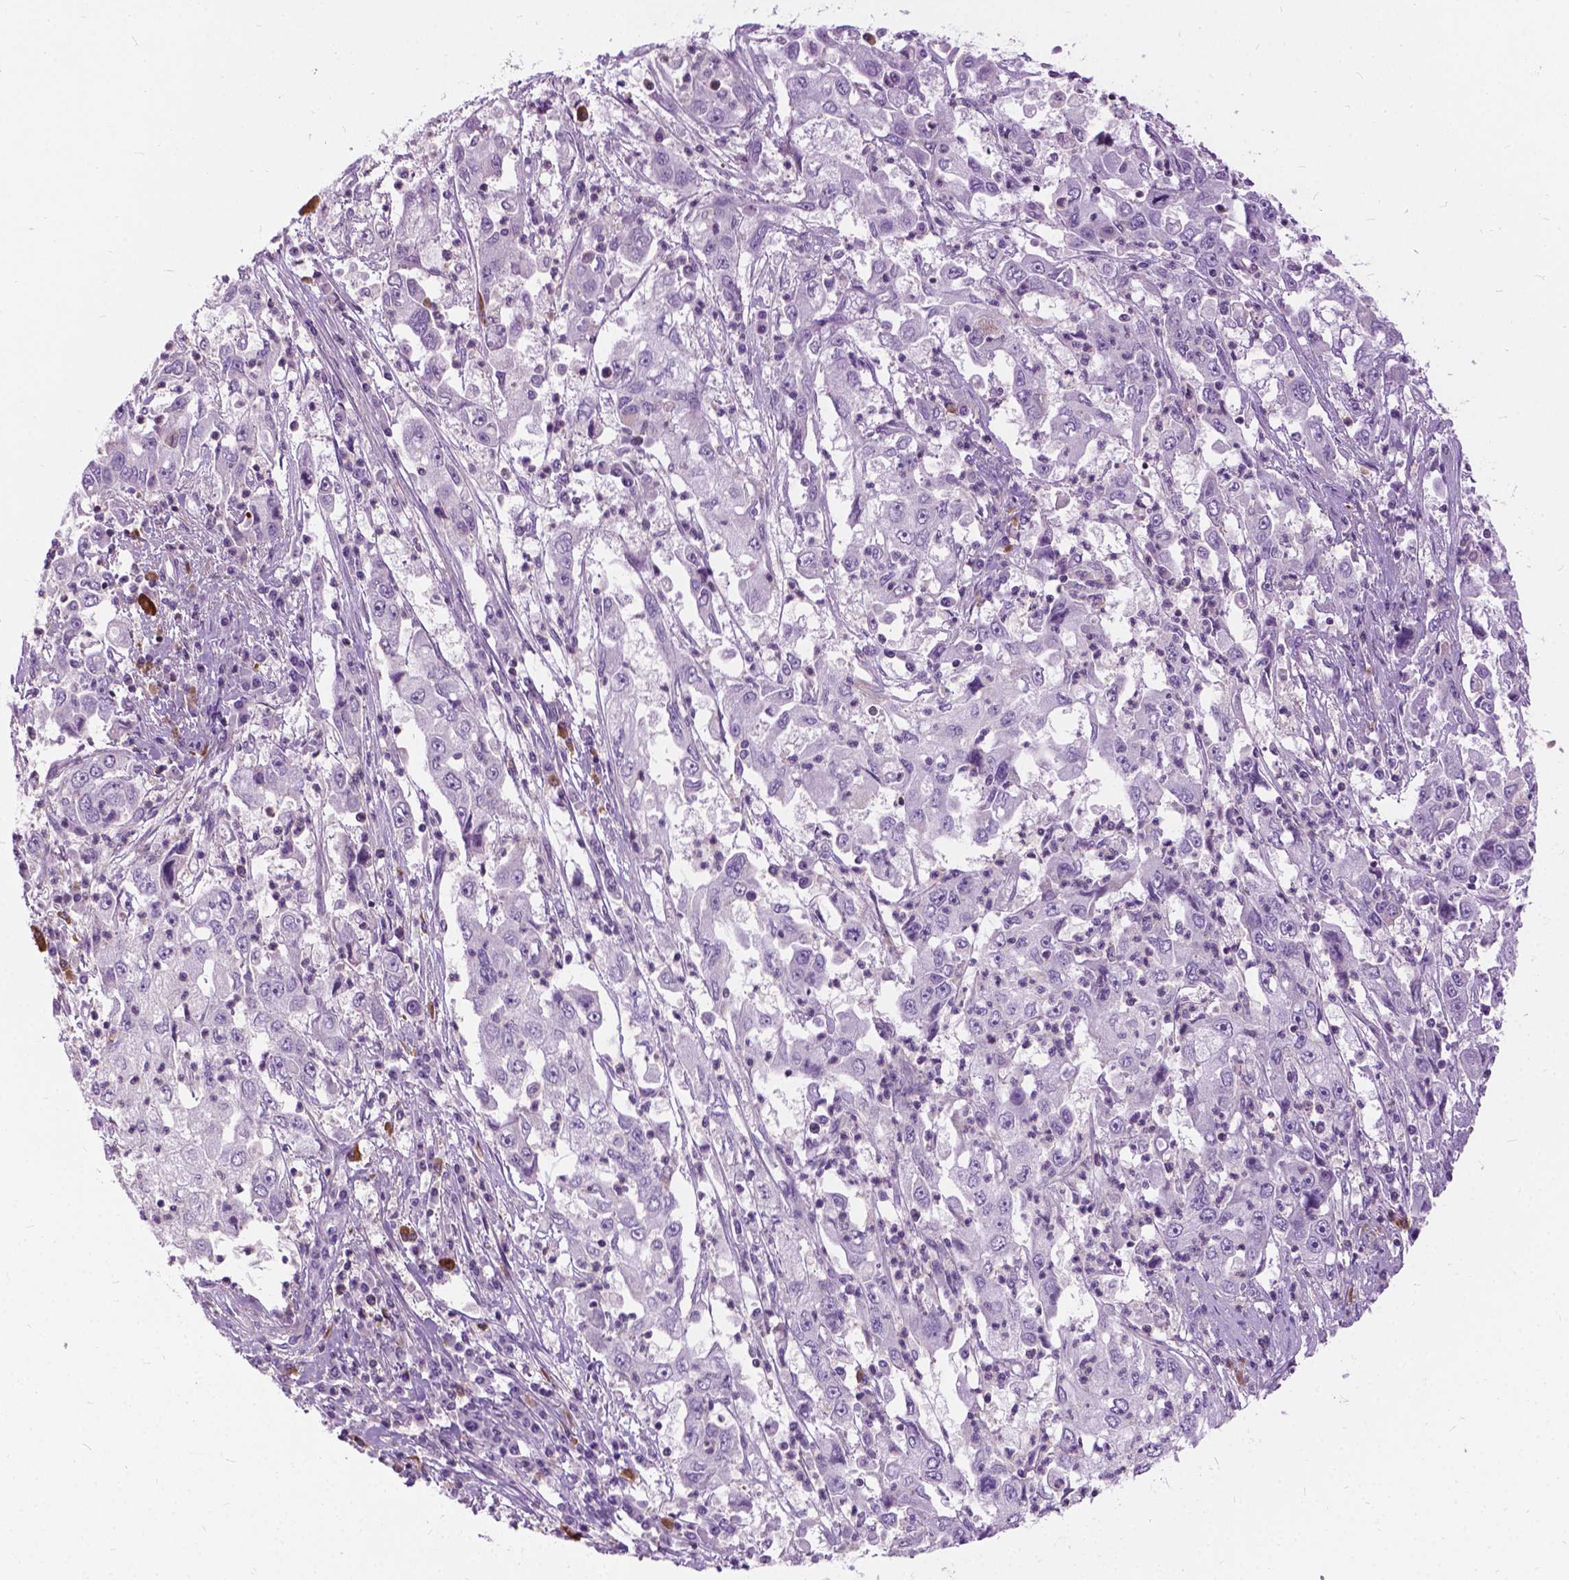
{"staining": {"intensity": "negative", "quantity": "none", "location": "none"}, "tissue": "cervical cancer", "cell_type": "Tumor cells", "image_type": "cancer", "snomed": [{"axis": "morphology", "description": "Squamous cell carcinoma, NOS"}, {"axis": "topography", "description": "Cervix"}], "caption": "Tumor cells are negative for protein expression in human squamous cell carcinoma (cervical).", "gene": "JAK3", "patient": {"sex": "female", "age": 36}}